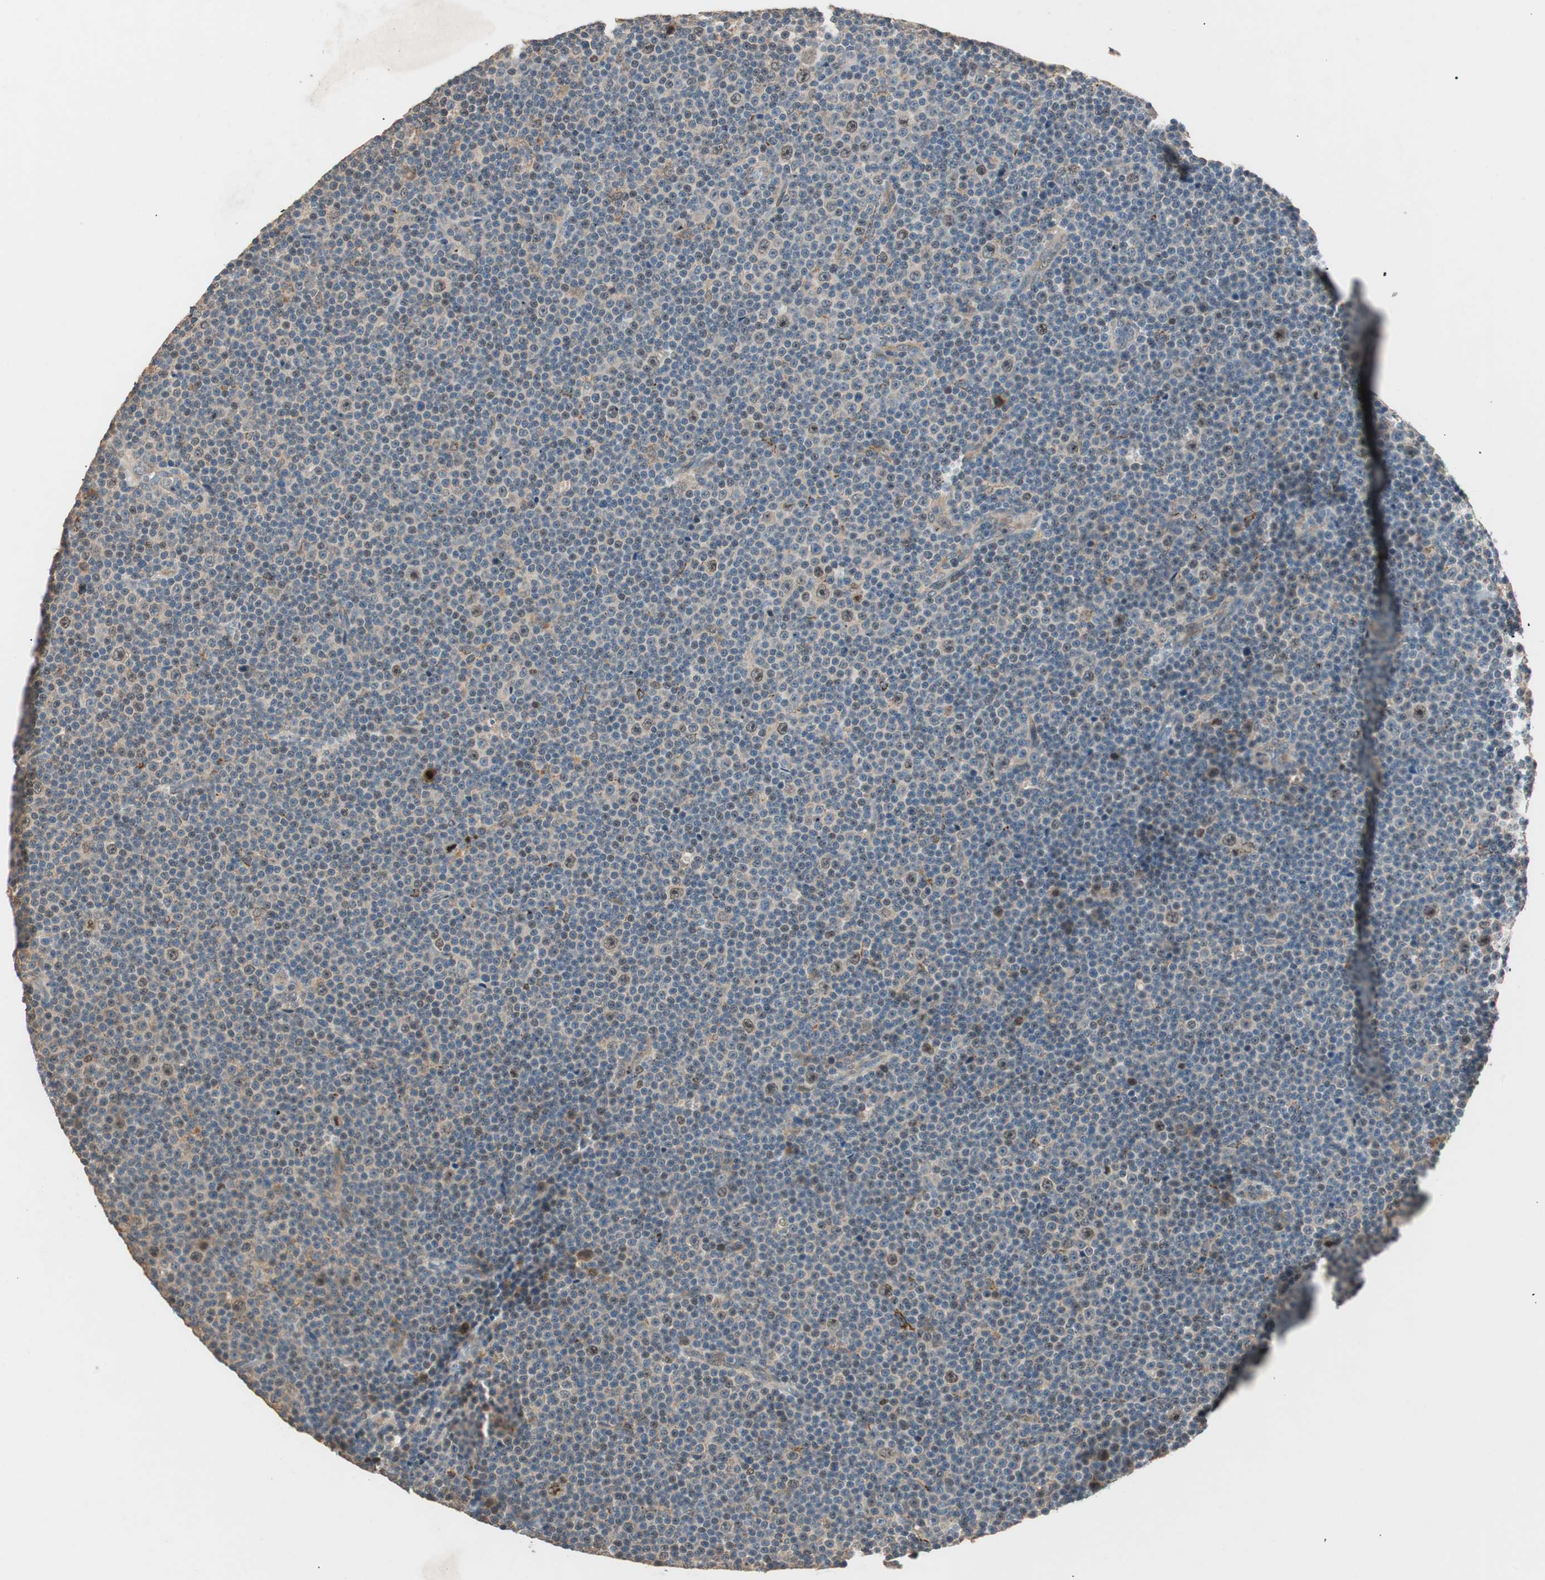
{"staining": {"intensity": "moderate", "quantity": "<25%", "location": "cytoplasmic/membranous"}, "tissue": "lymphoma", "cell_type": "Tumor cells", "image_type": "cancer", "snomed": [{"axis": "morphology", "description": "Malignant lymphoma, non-Hodgkin's type, Low grade"}, {"axis": "topography", "description": "Lymph node"}], "caption": "Immunohistochemical staining of low-grade malignant lymphoma, non-Hodgkin's type demonstrates low levels of moderate cytoplasmic/membranous protein expression in approximately <25% of tumor cells.", "gene": "NFRKB", "patient": {"sex": "female", "age": 67}}